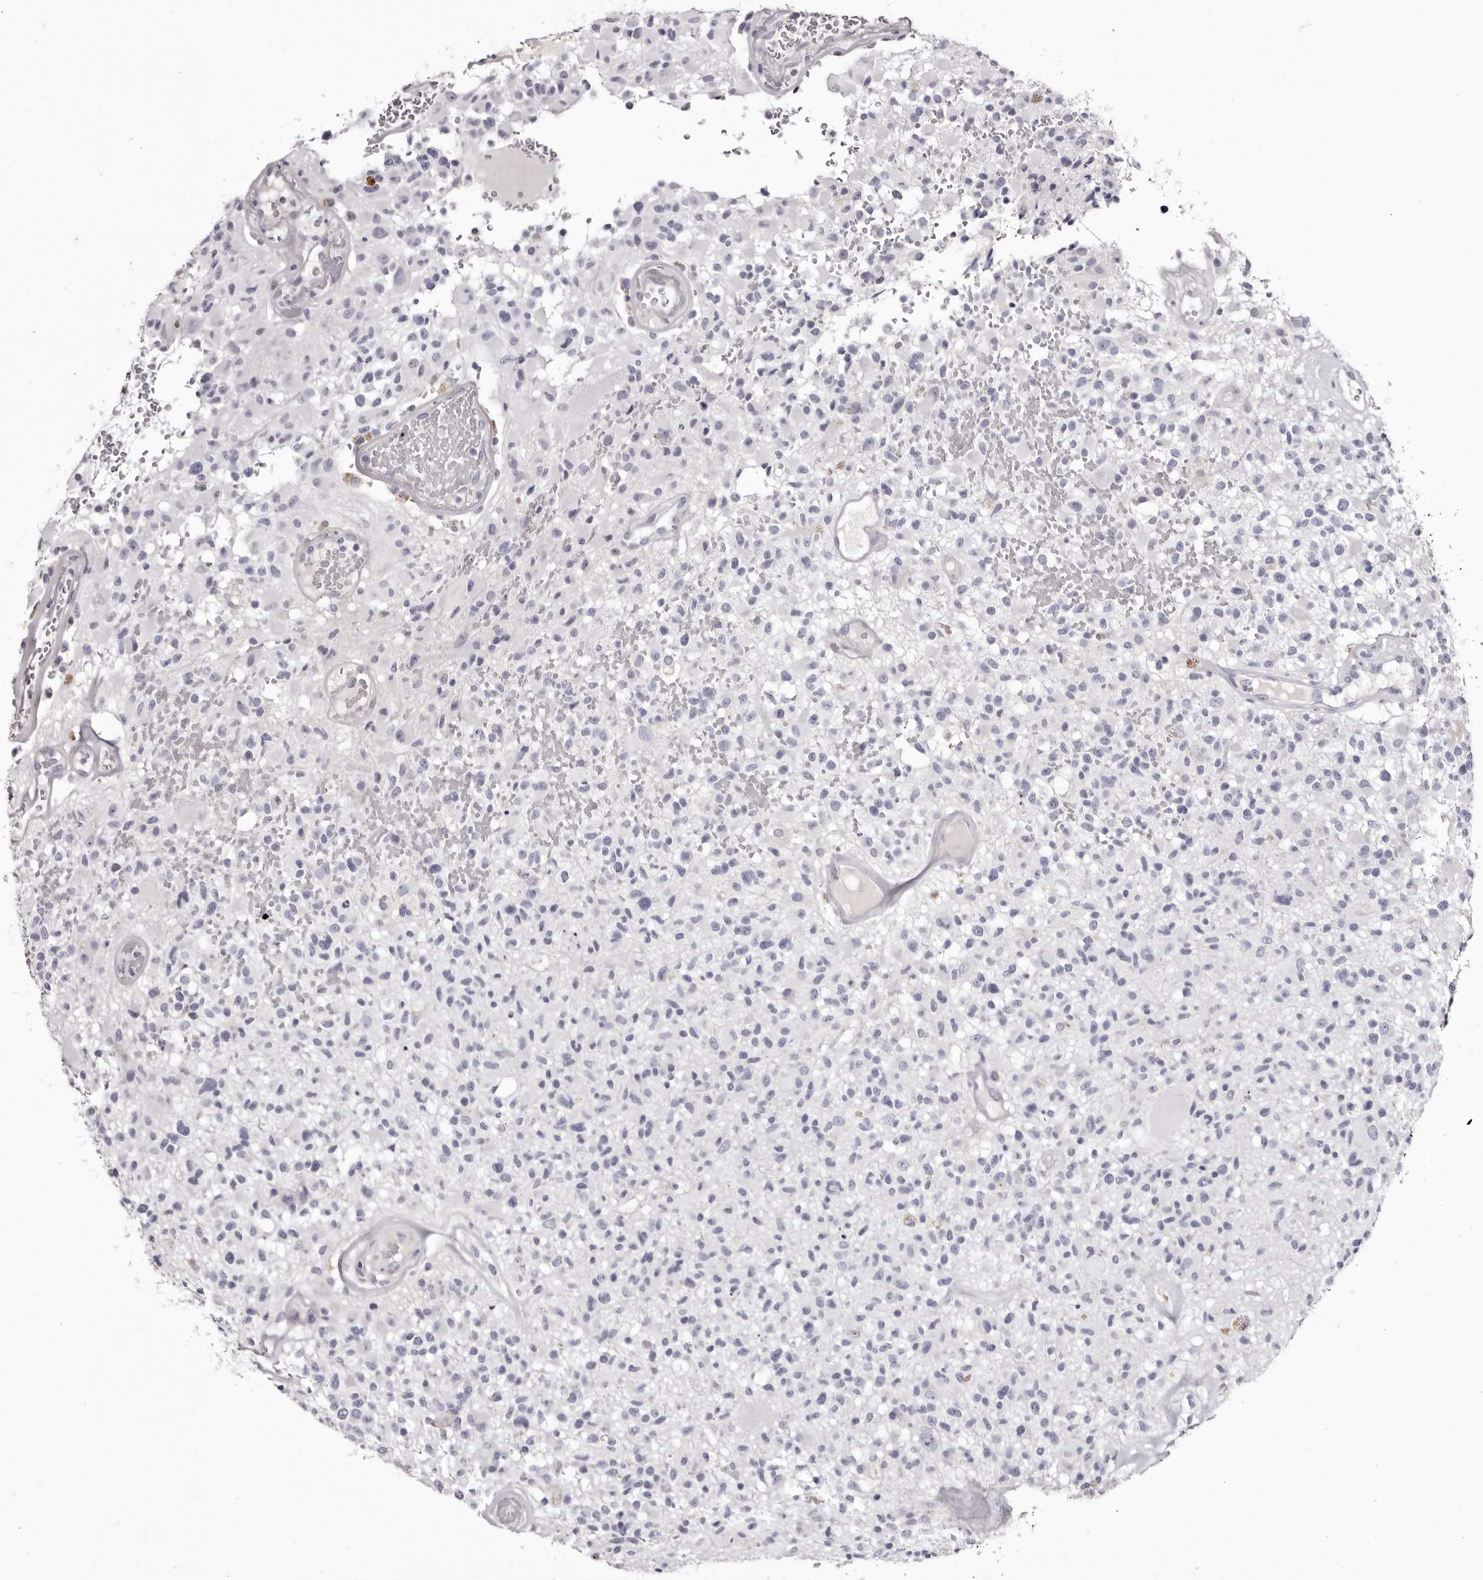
{"staining": {"intensity": "negative", "quantity": "none", "location": "none"}, "tissue": "glioma", "cell_type": "Tumor cells", "image_type": "cancer", "snomed": [{"axis": "morphology", "description": "Glioma, malignant, High grade"}, {"axis": "morphology", "description": "Glioblastoma, NOS"}, {"axis": "topography", "description": "Brain"}], "caption": "Immunohistochemistry (IHC) of human glioma shows no expression in tumor cells. Brightfield microscopy of immunohistochemistry stained with DAB (3,3'-diaminobenzidine) (brown) and hematoxylin (blue), captured at high magnification.", "gene": "CA6", "patient": {"sex": "male", "age": 60}}